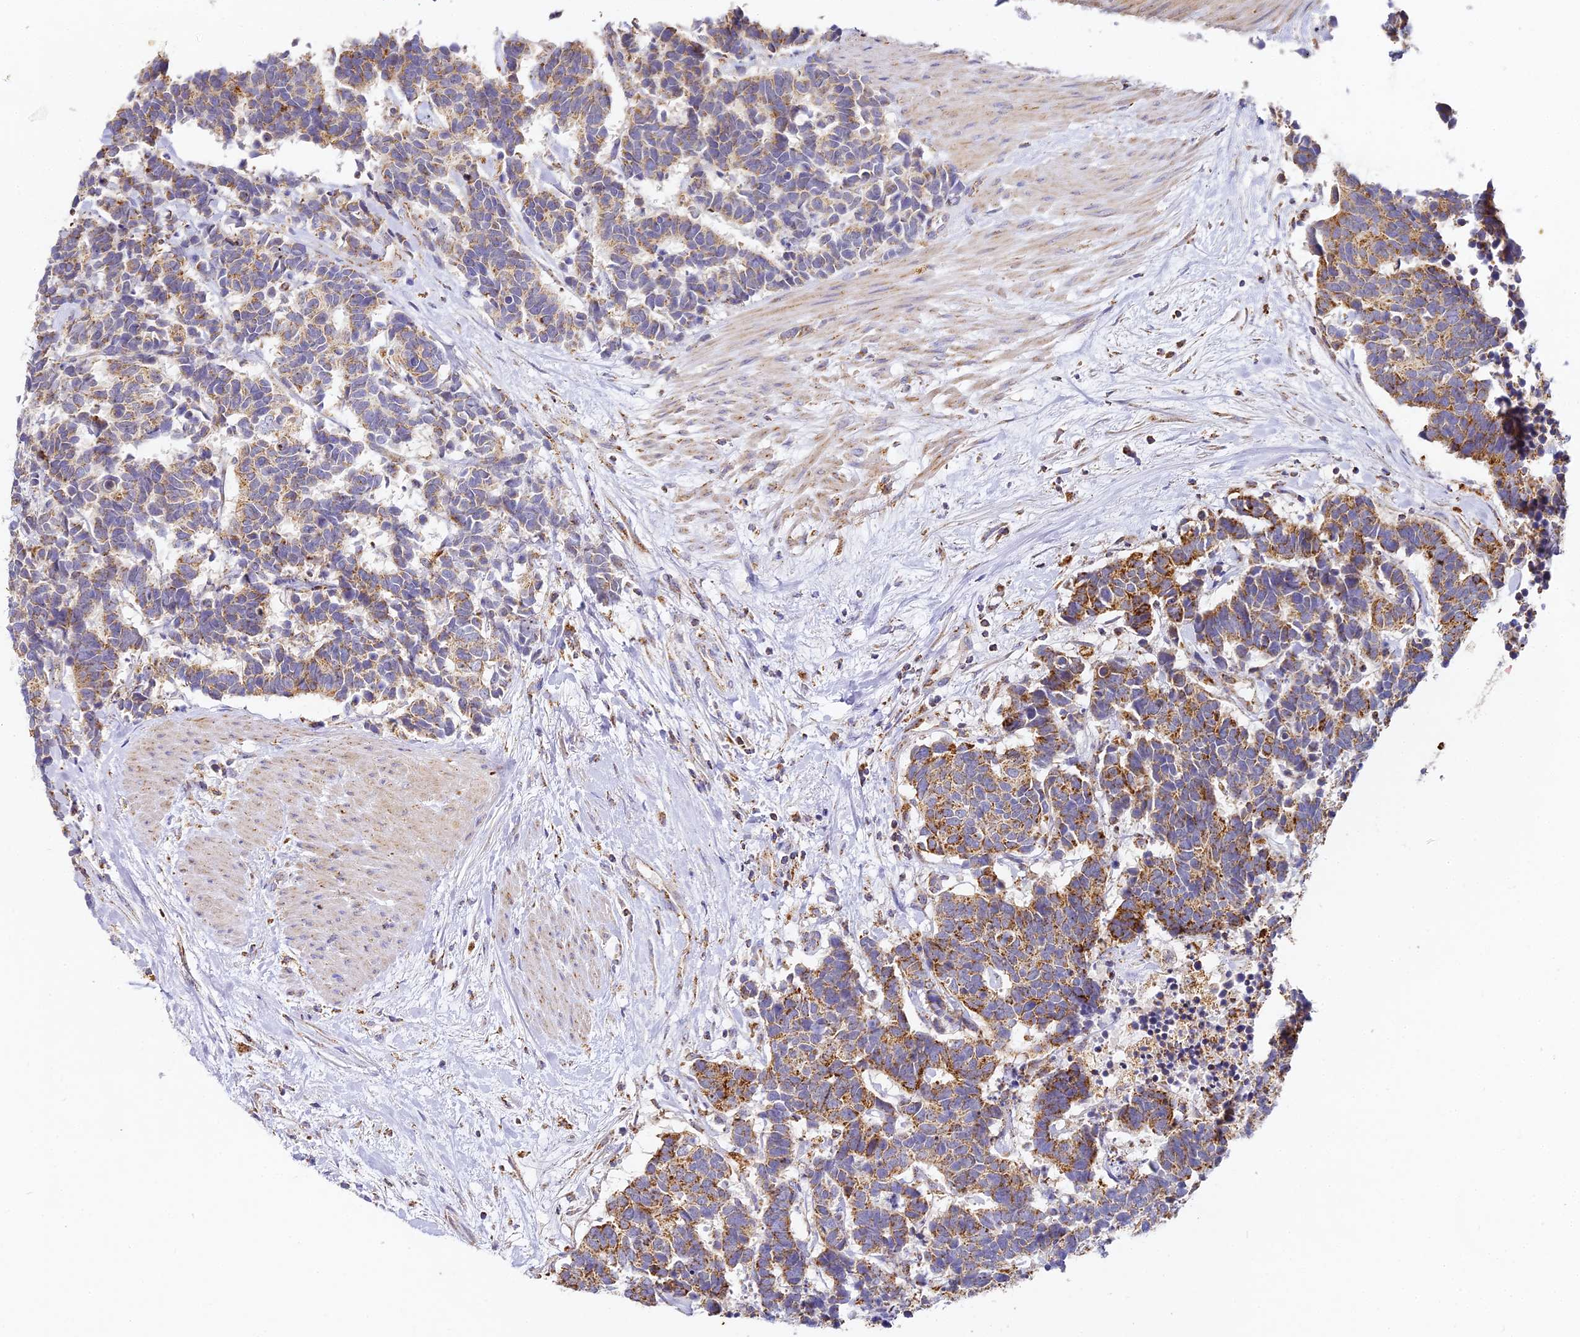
{"staining": {"intensity": "moderate", "quantity": ">75%", "location": "cytoplasmic/membranous"}, "tissue": "carcinoid", "cell_type": "Tumor cells", "image_type": "cancer", "snomed": [{"axis": "morphology", "description": "Carcinoma, NOS"}, {"axis": "morphology", "description": "Carcinoid, malignant, NOS"}, {"axis": "topography", "description": "Urinary bladder"}], "caption": "Immunohistochemical staining of carcinoid shows medium levels of moderate cytoplasmic/membranous expression in about >75% of tumor cells. The staining is performed using DAB brown chromogen to label protein expression. The nuclei are counter-stained blue using hematoxylin.", "gene": "DONSON", "patient": {"sex": "male", "age": 57}}